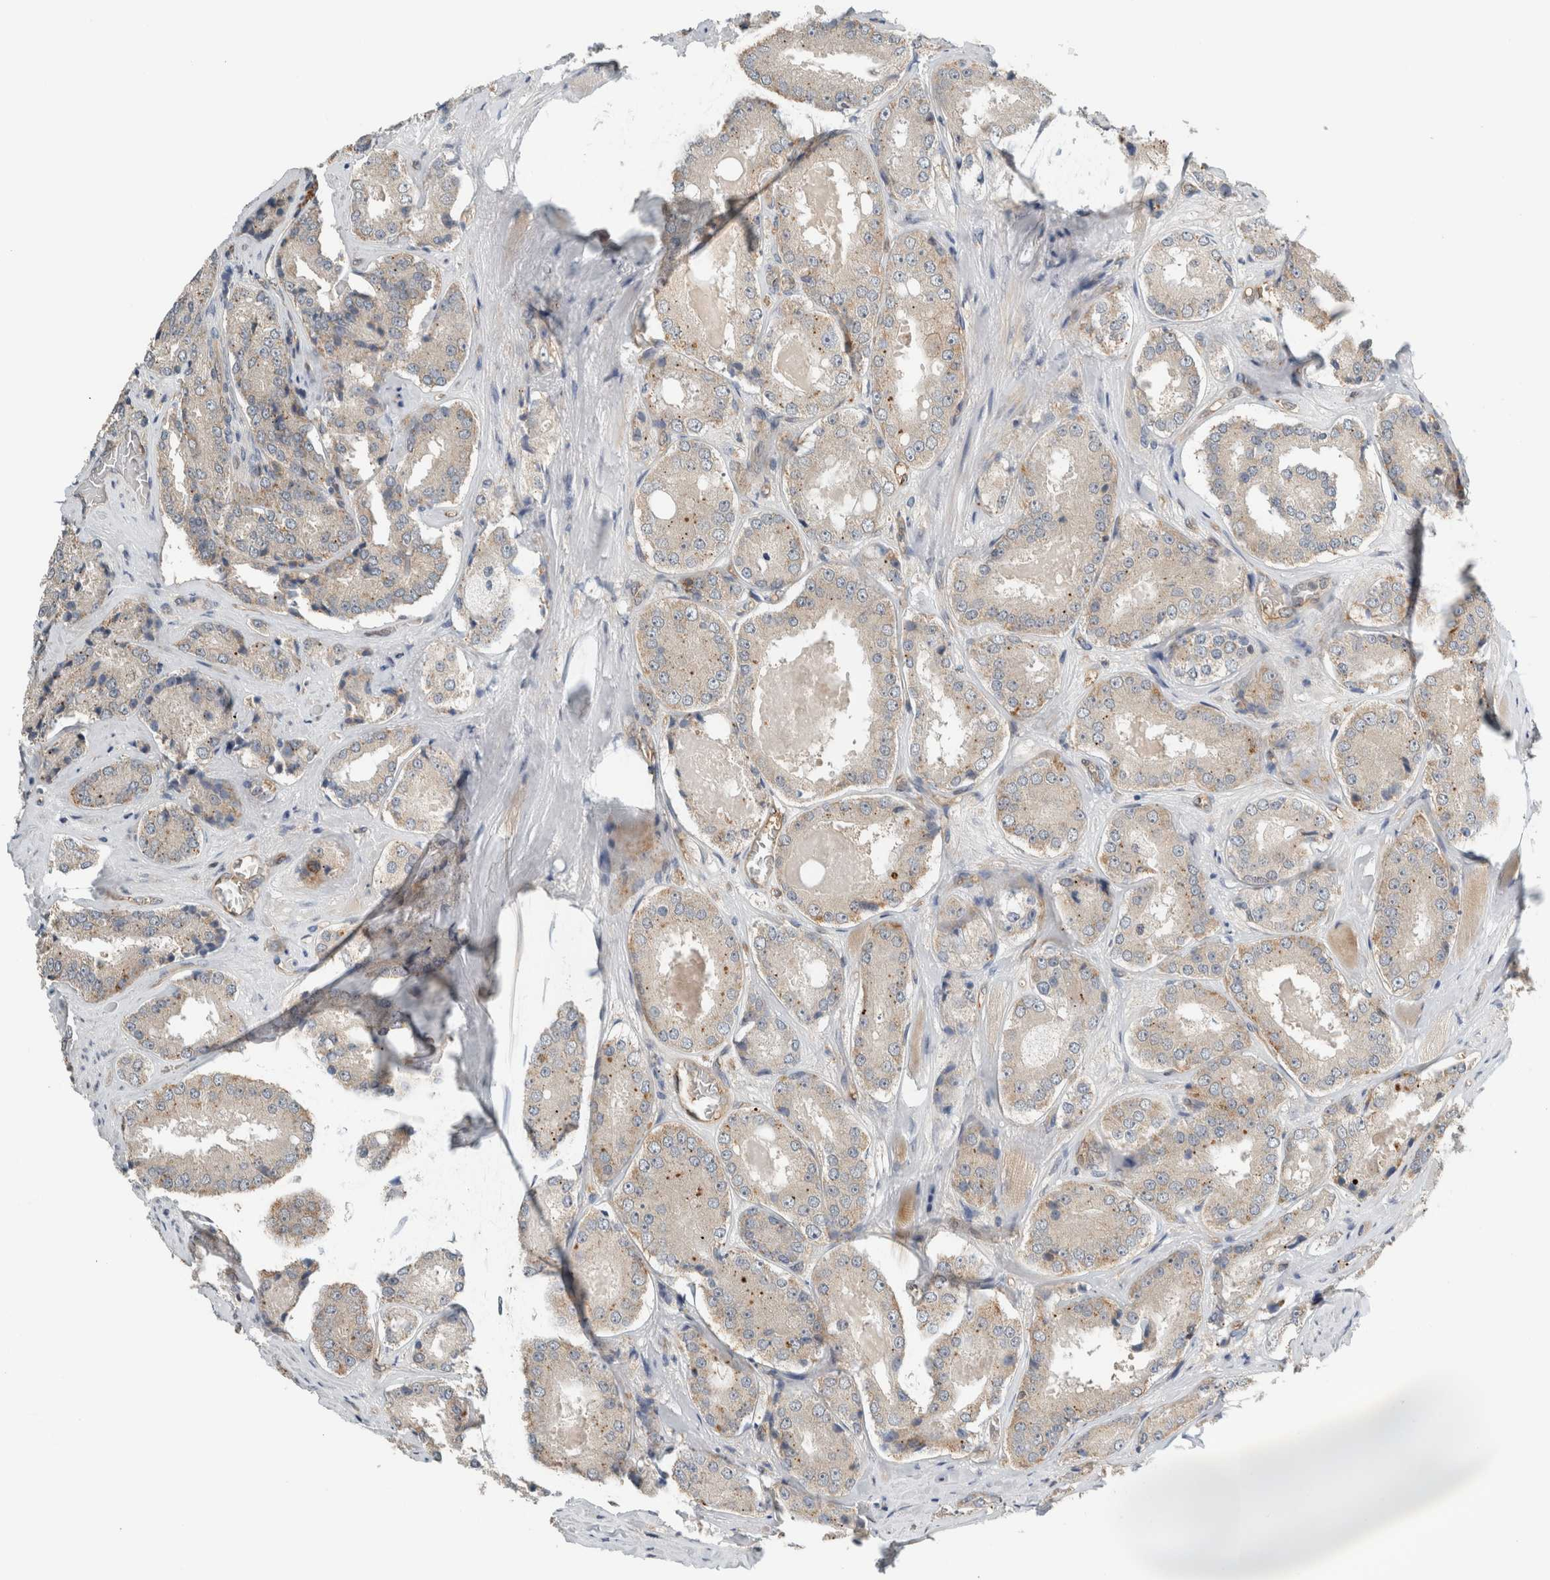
{"staining": {"intensity": "weak", "quantity": "<25%", "location": "cytoplasmic/membranous"}, "tissue": "prostate cancer", "cell_type": "Tumor cells", "image_type": "cancer", "snomed": [{"axis": "morphology", "description": "Adenocarcinoma, High grade"}, {"axis": "topography", "description": "Prostate"}], "caption": "DAB (3,3'-diaminobenzidine) immunohistochemical staining of human prostate cancer (adenocarcinoma (high-grade)) shows no significant positivity in tumor cells. (DAB IHC with hematoxylin counter stain).", "gene": "PFDN4", "patient": {"sex": "male", "age": 65}}